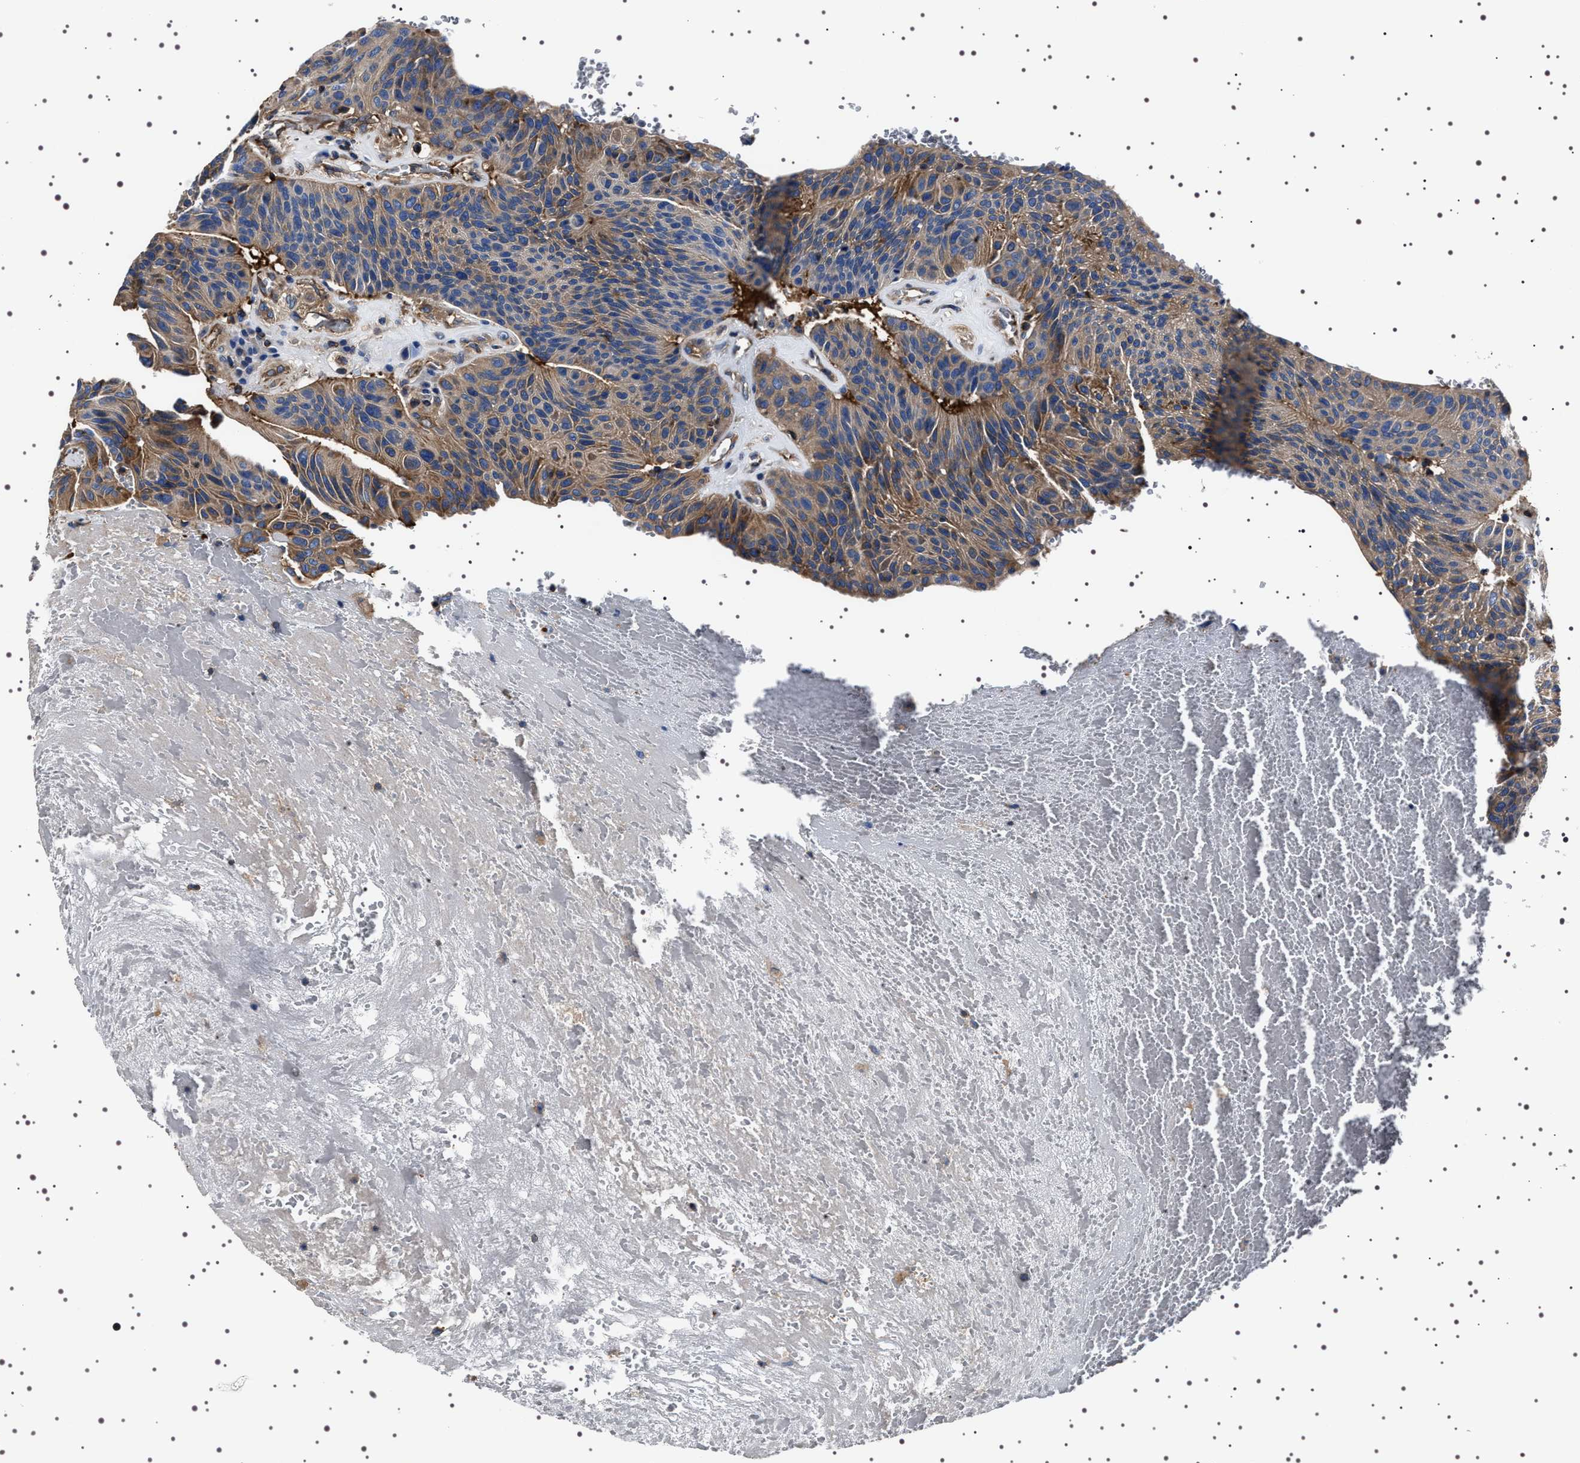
{"staining": {"intensity": "weak", "quantity": ">75%", "location": "cytoplasmic/membranous"}, "tissue": "urothelial cancer", "cell_type": "Tumor cells", "image_type": "cancer", "snomed": [{"axis": "morphology", "description": "Urothelial carcinoma, High grade"}, {"axis": "topography", "description": "Urinary bladder"}], "caption": "The micrograph exhibits staining of urothelial carcinoma (high-grade), revealing weak cytoplasmic/membranous protein expression (brown color) within tumor cells.", "gene": "WDR1", "patient": {"sex": "male", "age": 66}}